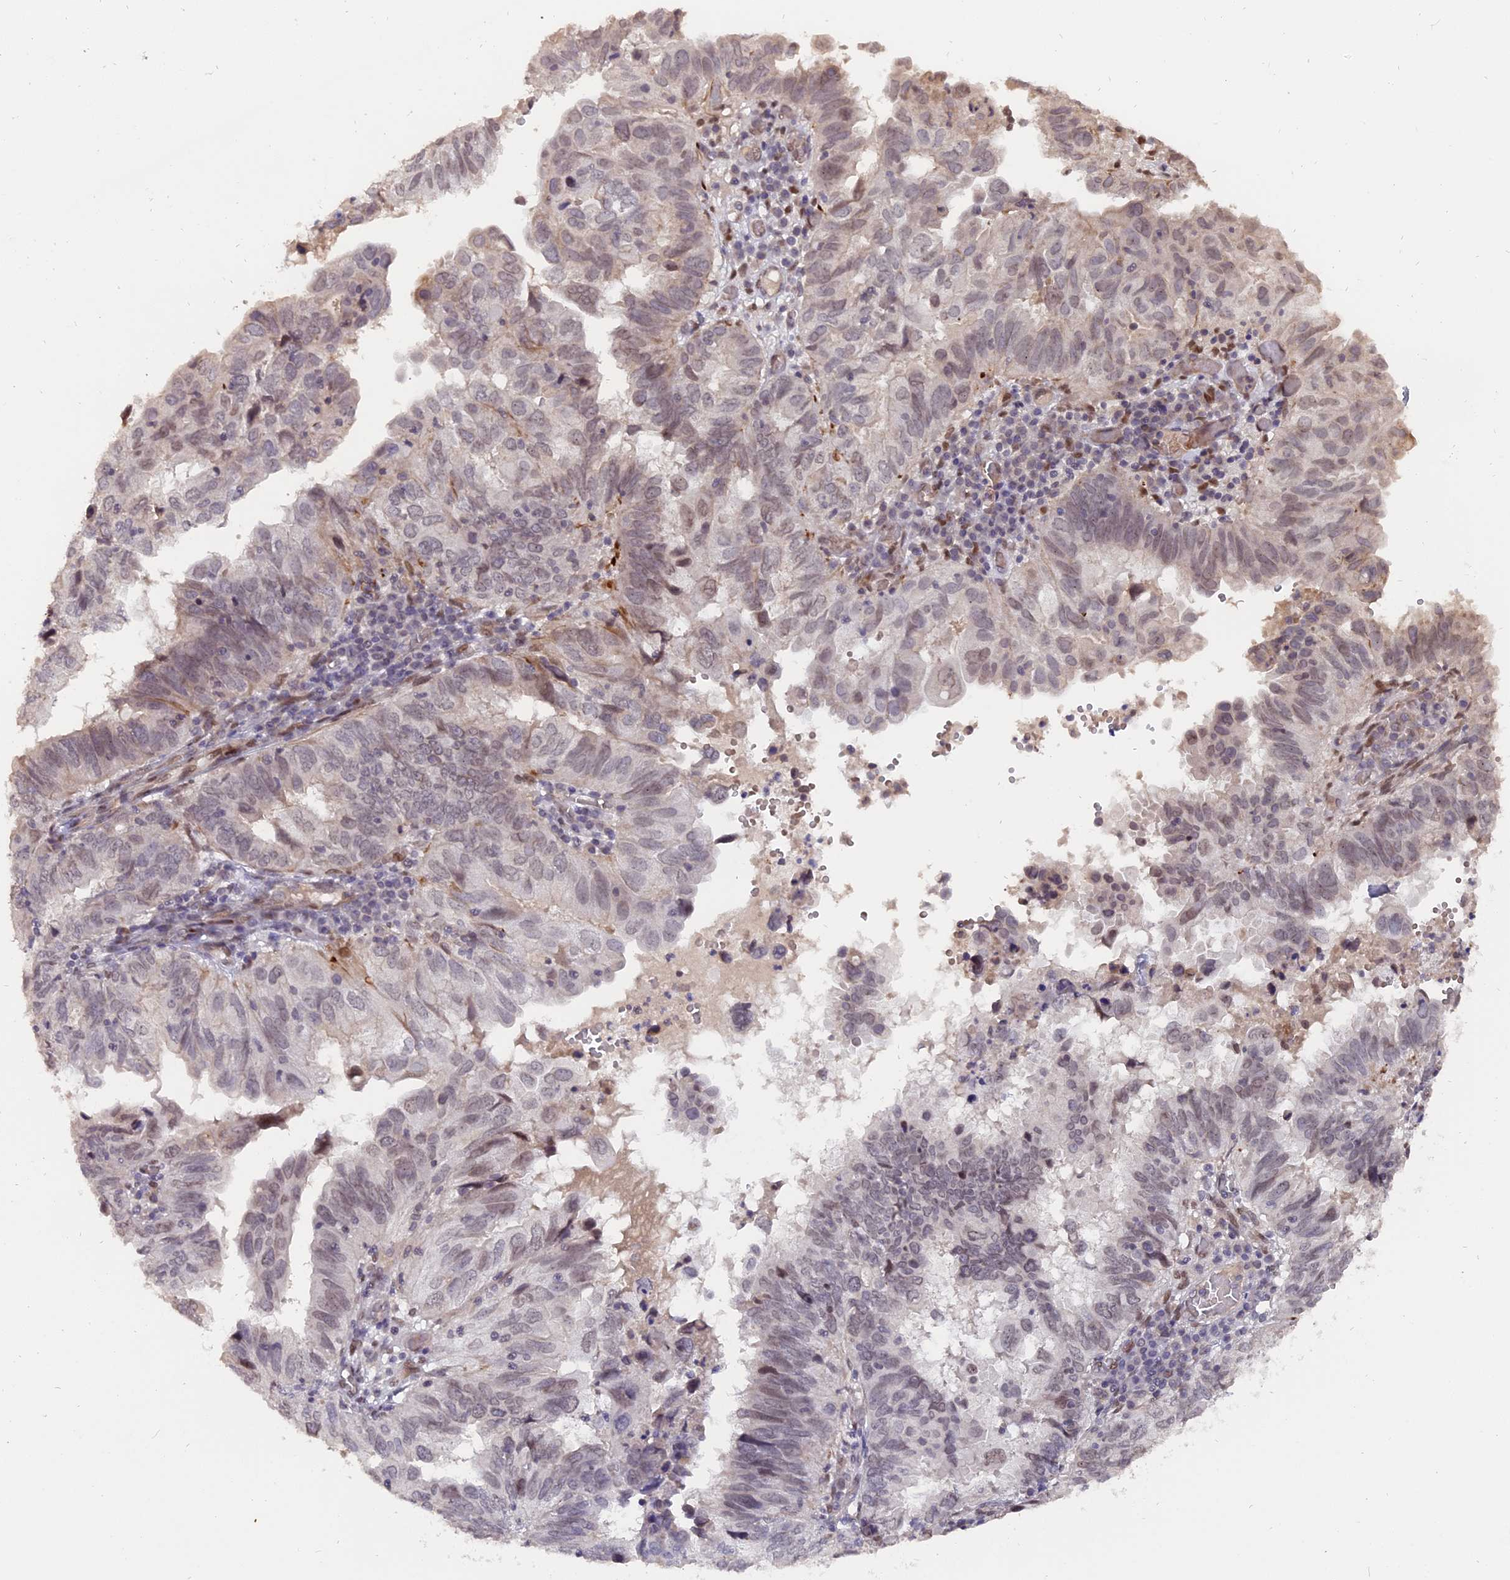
{"staining": {"intensity": "weak", "quantity": "<25%", "location": "nuclear"}, "tissue": "endometrial cancer", "cell_type": "Tumor cells", "image_type": "cancer", "snomed": [{"axis": "morphology", "description": "Adenocarcinoma, NOS"}, {"axis": "topography", "description": "Uterus"}], "caption": "Immunohistochemistry histopathology image of neoplastic tissue: endometrial cancer (adenocarcinoma) stained with DAB shows no significant protein expression in tumor cells.", "gene": "PYGO1", "patient": {"sex": "female", "age": 77}}